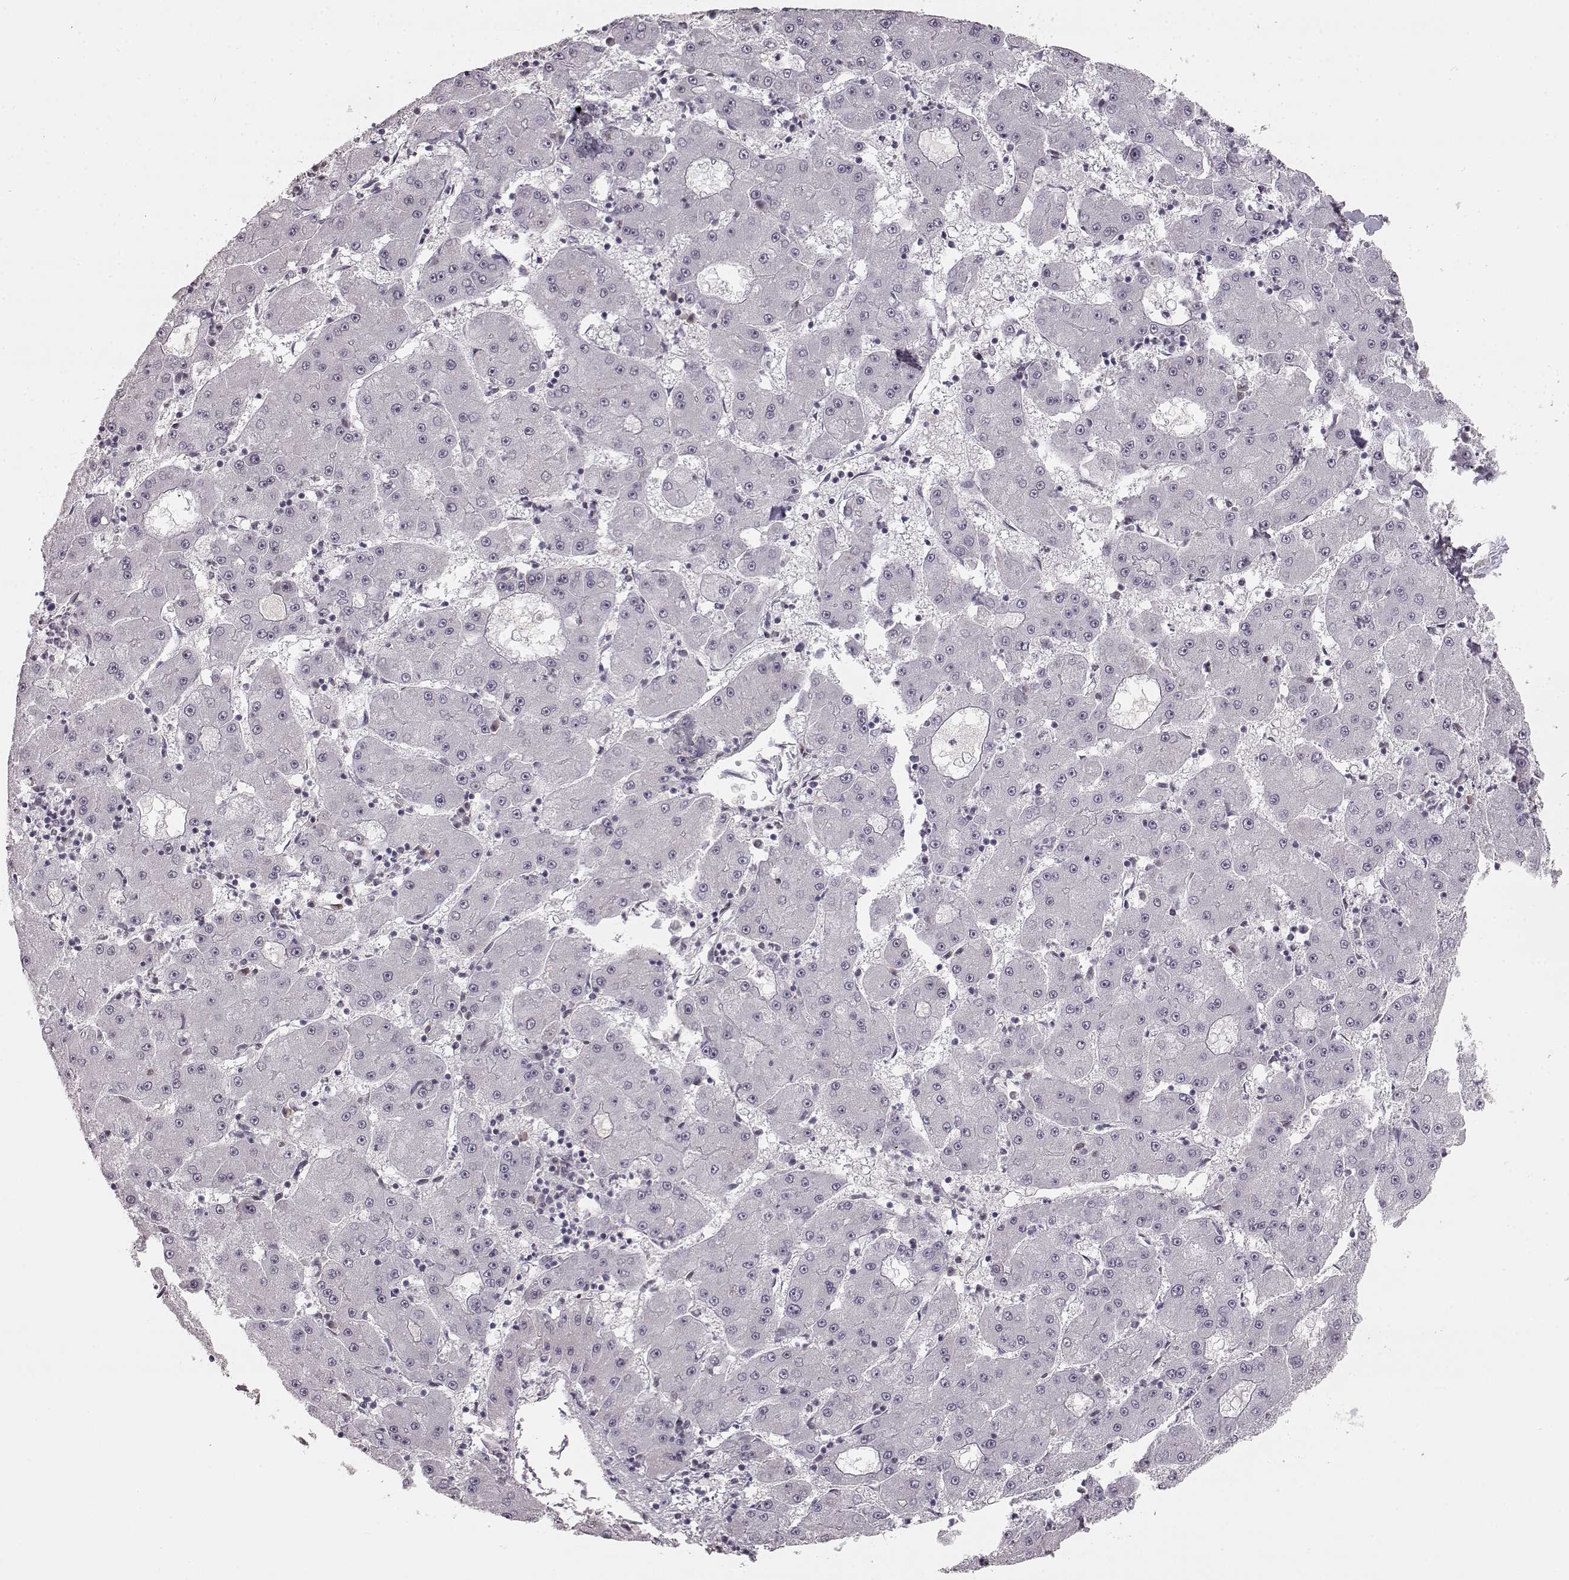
{"staining": {"intensity": "negative", "quantity": "none", "location": "none"}, "tissue": "liver cancer", "cell_type": "Tumor cells", "image_type": "cancer", "snomed": [{"axis": "morphology", "description": "Carcinoma, Hepatocellular, NOS"}, {"axis": "topography", "description": "Liver"}], "caption": "This is an immunohistochemistry photomicrograph of human liver hepatocellular carcinoma. There is no positivity in tumor cells.", "gene": "DCAF12", "patient": {"sex": "male", "age": 73}}